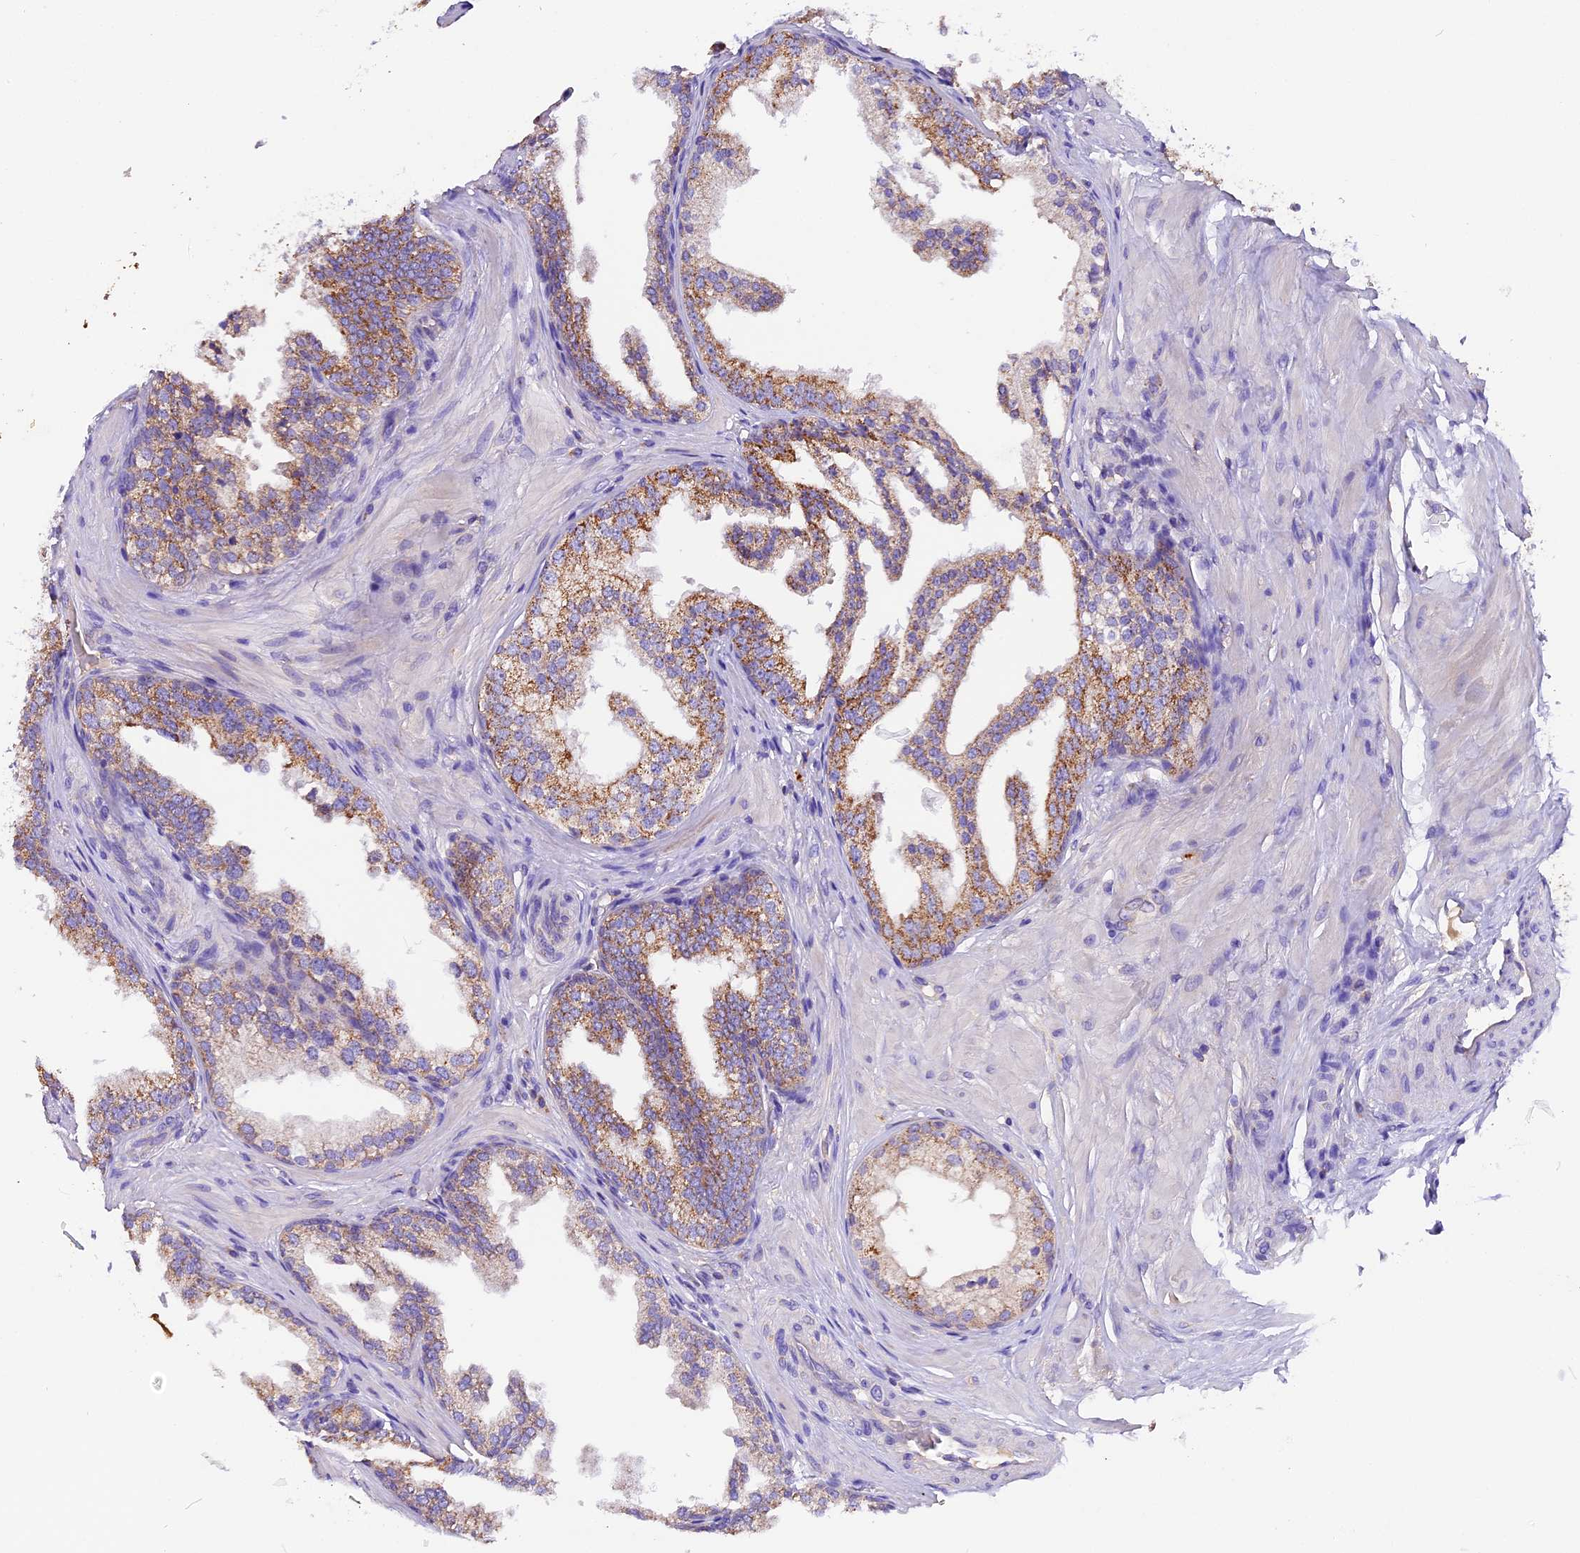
{"staining": {"intensity": "moderate", "quantity": ">75%", "location": "cytoplasmic/membranous"}, "tissue": "prostate", "cell_type": "Glandular cells", "image_type": "normal", "snomed": [{"axis": "morphology", "description": "Normal tissue, NOS"}, {"axis": "topography", "description": "Prostate"}], "caption": "The photomicrograph reveals a brown stain indicating the presence of a protein in the cytoplasmic/membranous of glandular cells in prostate.", "gene": "SIX5", "patient": {"sex": "male", "age": 60}}